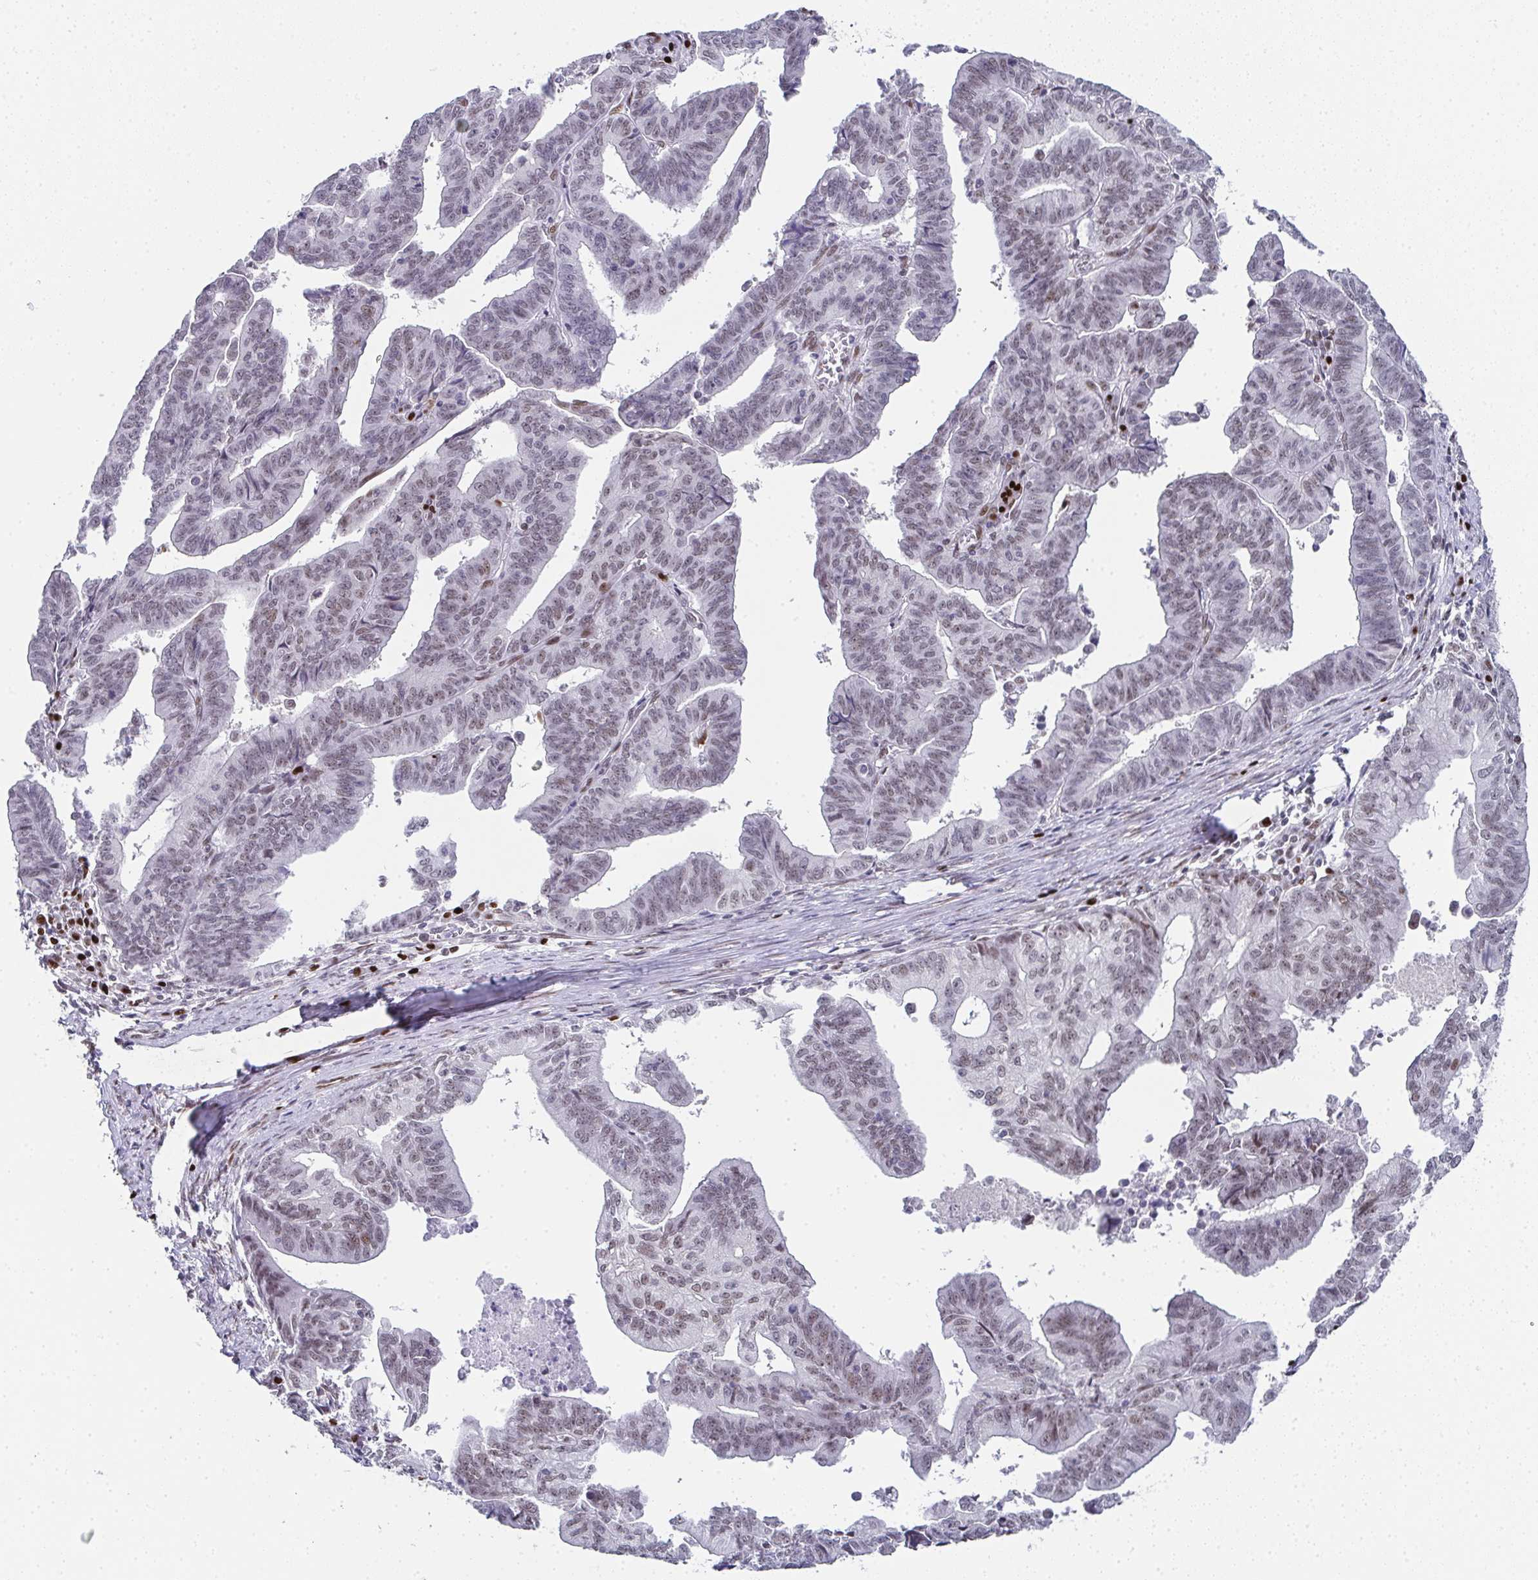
{"staining": {"intensity": "weak", "quantity": "25%-75%", "location": "nuclear"}, "tissue": "endometrial cancer", "cell_type": "Tumor cells", "image_type": "cancer", "snomed": [{"axis": "morphology", "description": "Adenocarcinoma, NOS"}, {"axis": "topography", "description": "Endometrium"}], "caption": "Protein expression analysis of human endometrial cancer (adenocarcinoma) reveals weak nuclear positivity in about 25%-75% of tumor cells. (brown staining indicates protein expression, while blue staining denotes nuclei).", "gene": "RB1", "patient": {"sex": "female", "age": 65}}